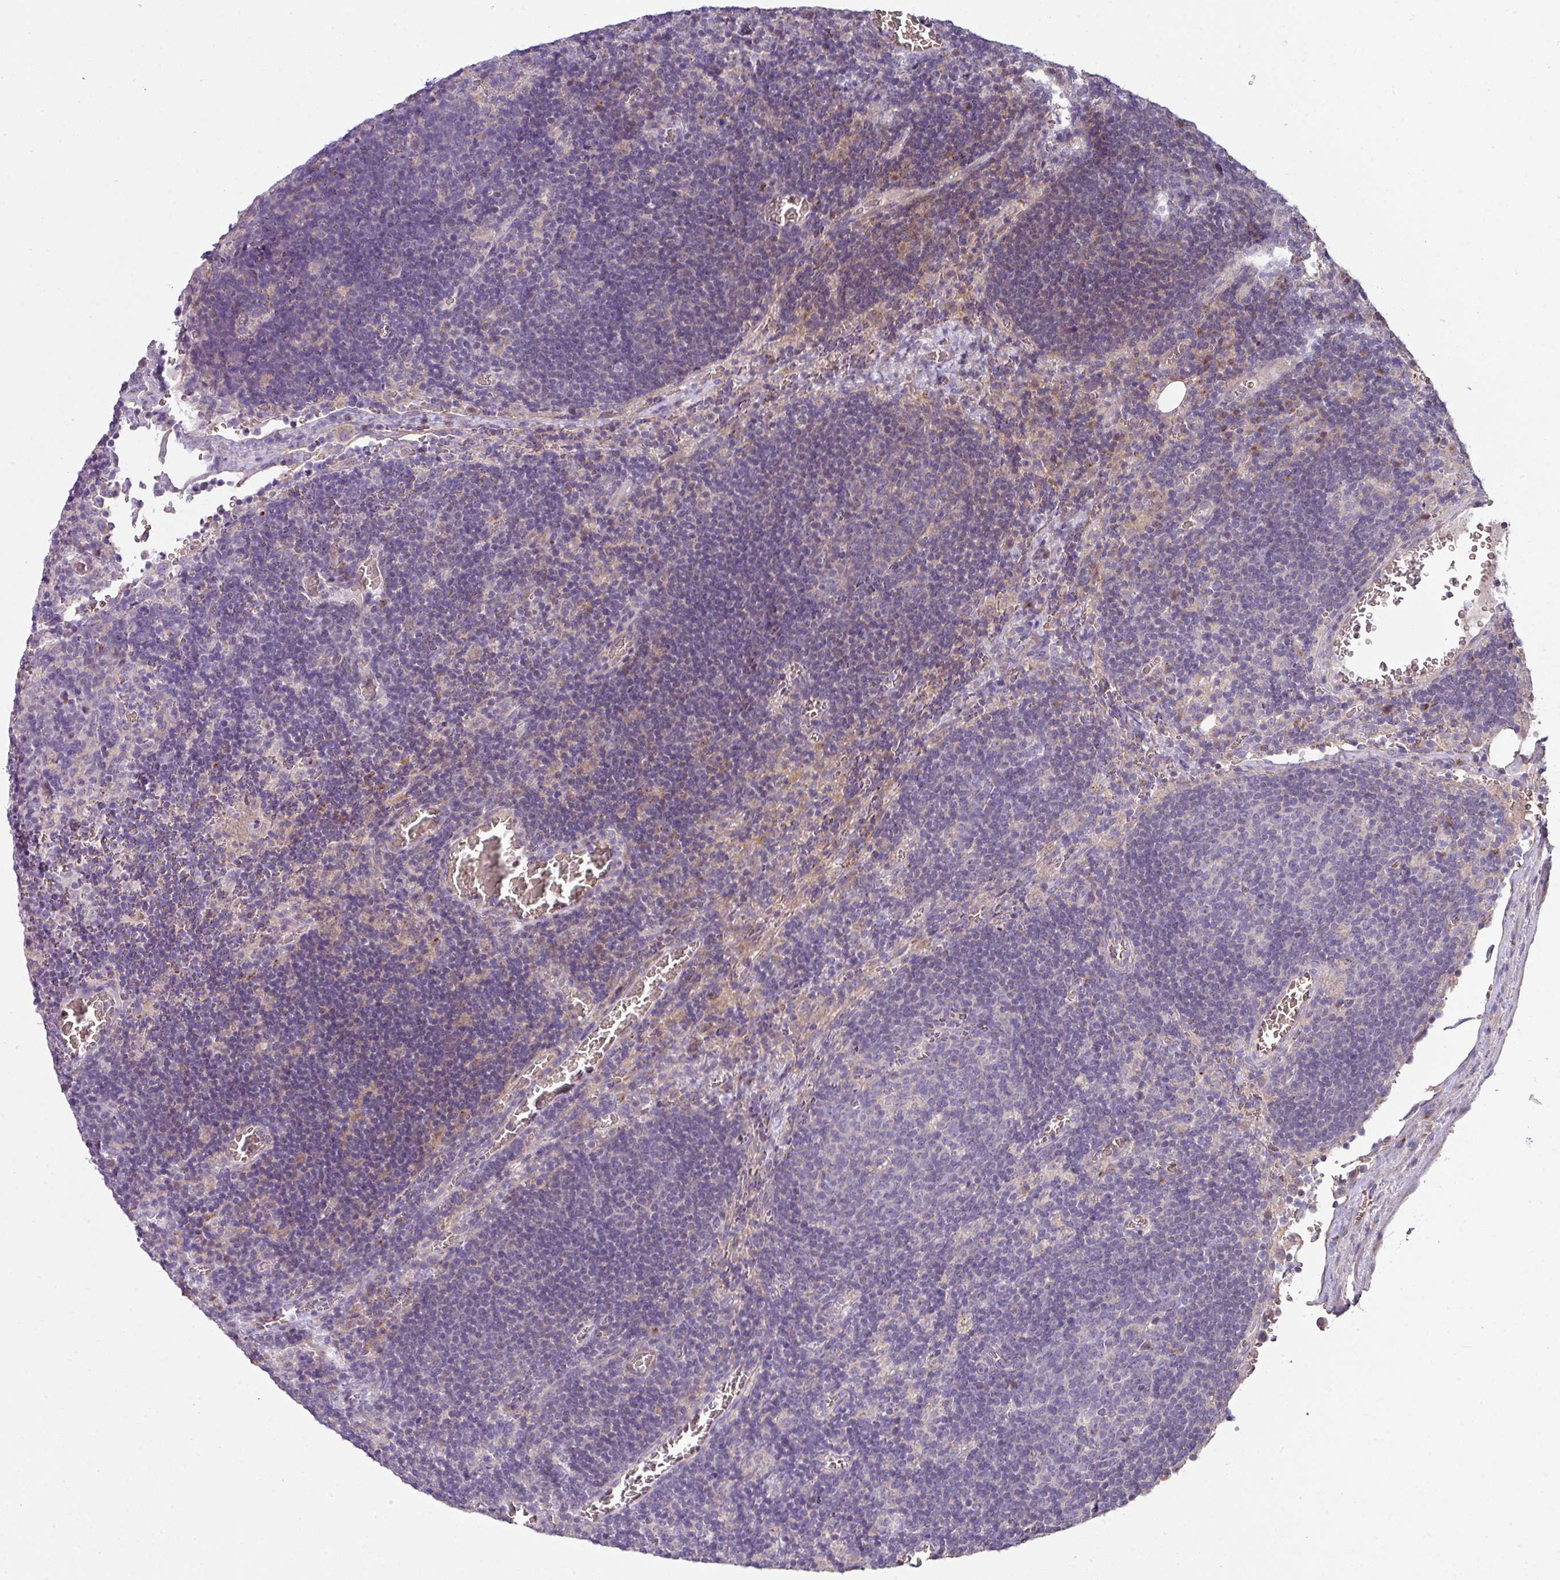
{"staining": {"intensity": "negative", "quantity": "none", "location": "none"}, "tissue": "lymph node", "cell_type": "Germinal center cells", "image_type": "normal", "snomed": [{"axis": "morphology", "description": "Normal tissue, NOS"}, {"axis": "topography", "description": "Lymph node"}], "caption": "DAB (3,3'-diaminobenzidine) immunohistochemical staining of unremarkable lymph node exhibits no significant positivity in germinal center cells. Nuclei are stained in blue.", "gene": "LRRC9", "patient": {"sex": "male", "age": 50}}